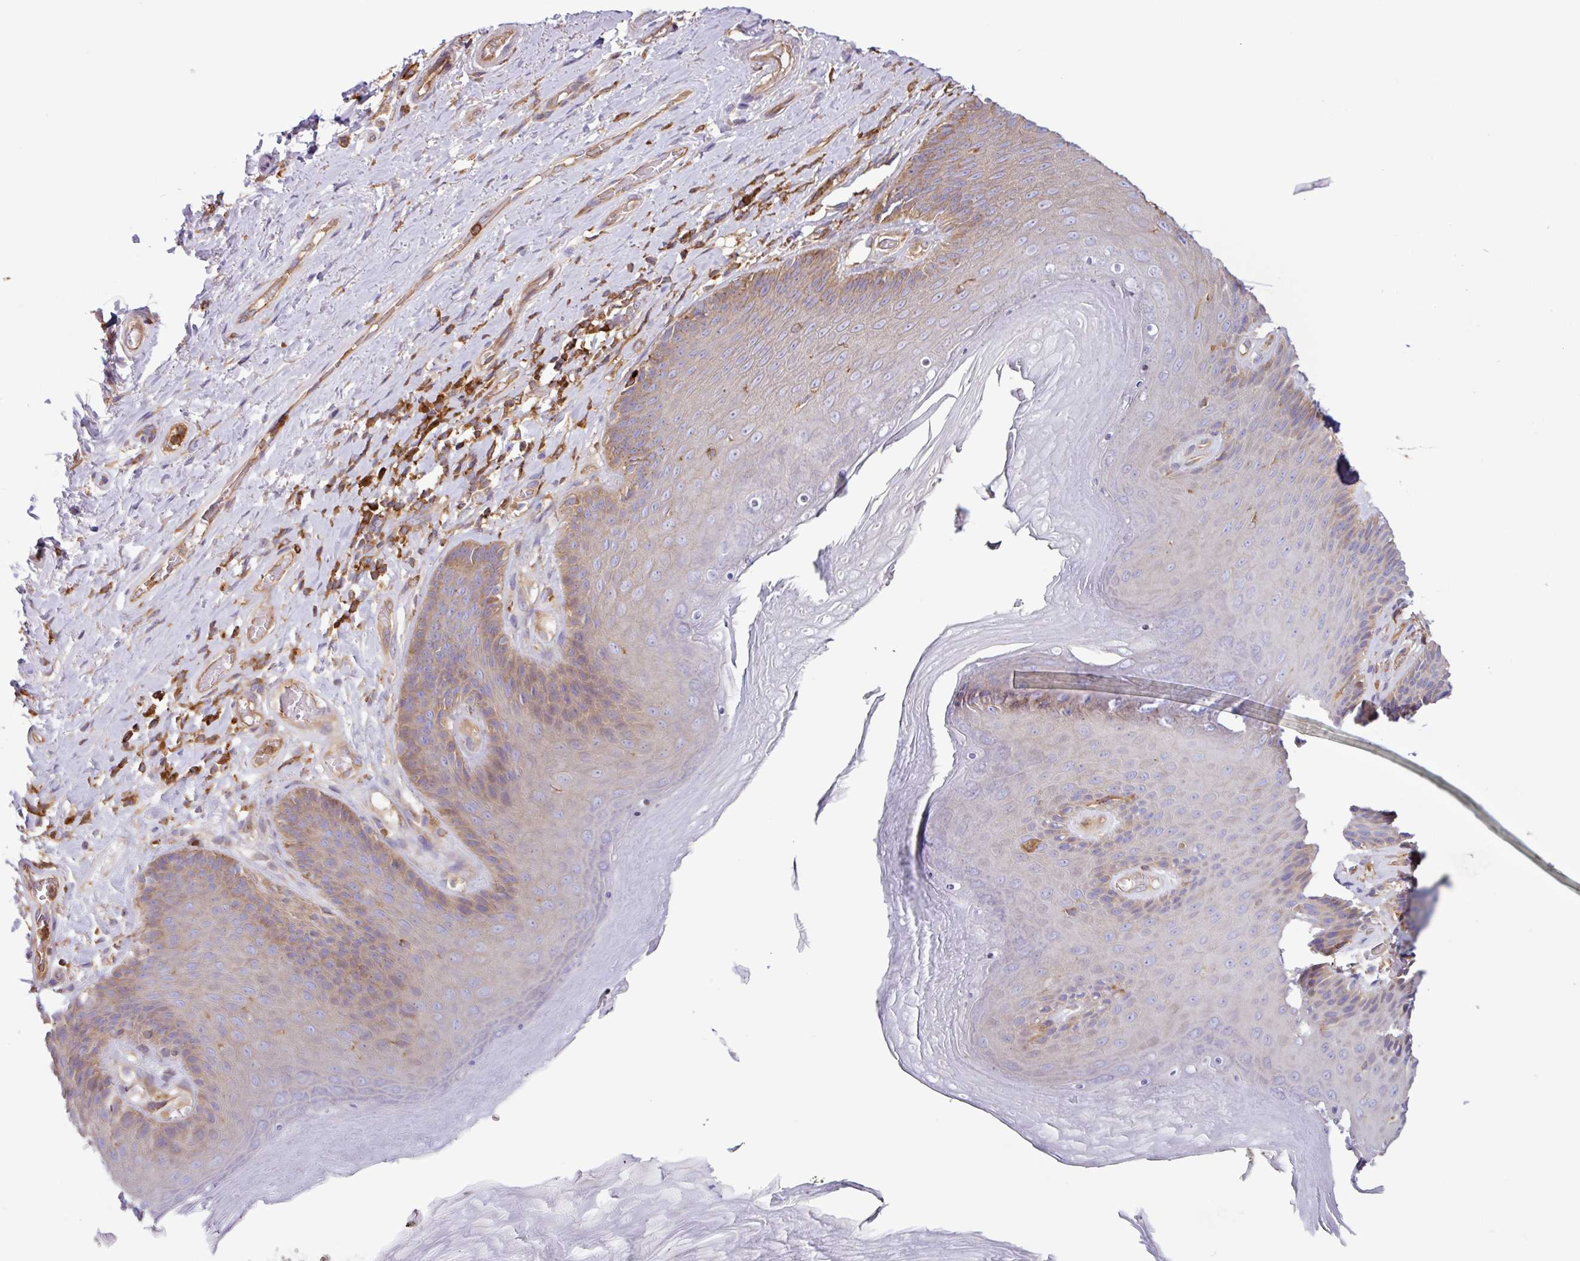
{"staining": {"intensity": "moderate", "quantity": "25%-75%", "location": "cytoplasmic/membranous"}, "tissue": "skin", "cell_type": "Epidermal cells", "image_type": "normal", "snomed": [{"axis": "morphology", "description": "Normal tissue, NOS"}, {"axis": "topography", "description": "Anal"}, {"axis": "topography", "description": "Peripheral nerve tissue"}], "caption": "The image exhibits a brown stain indicating the presence of a protein in the cytoplasmic/membranous of epidermal cells in skin. (DAB (3,3'-diaminobenzidine) = brown stain, brightfield microscopy at high magnification).", "gene": "ACTR3B", "patient": {"sex": "male", "age": 53}}